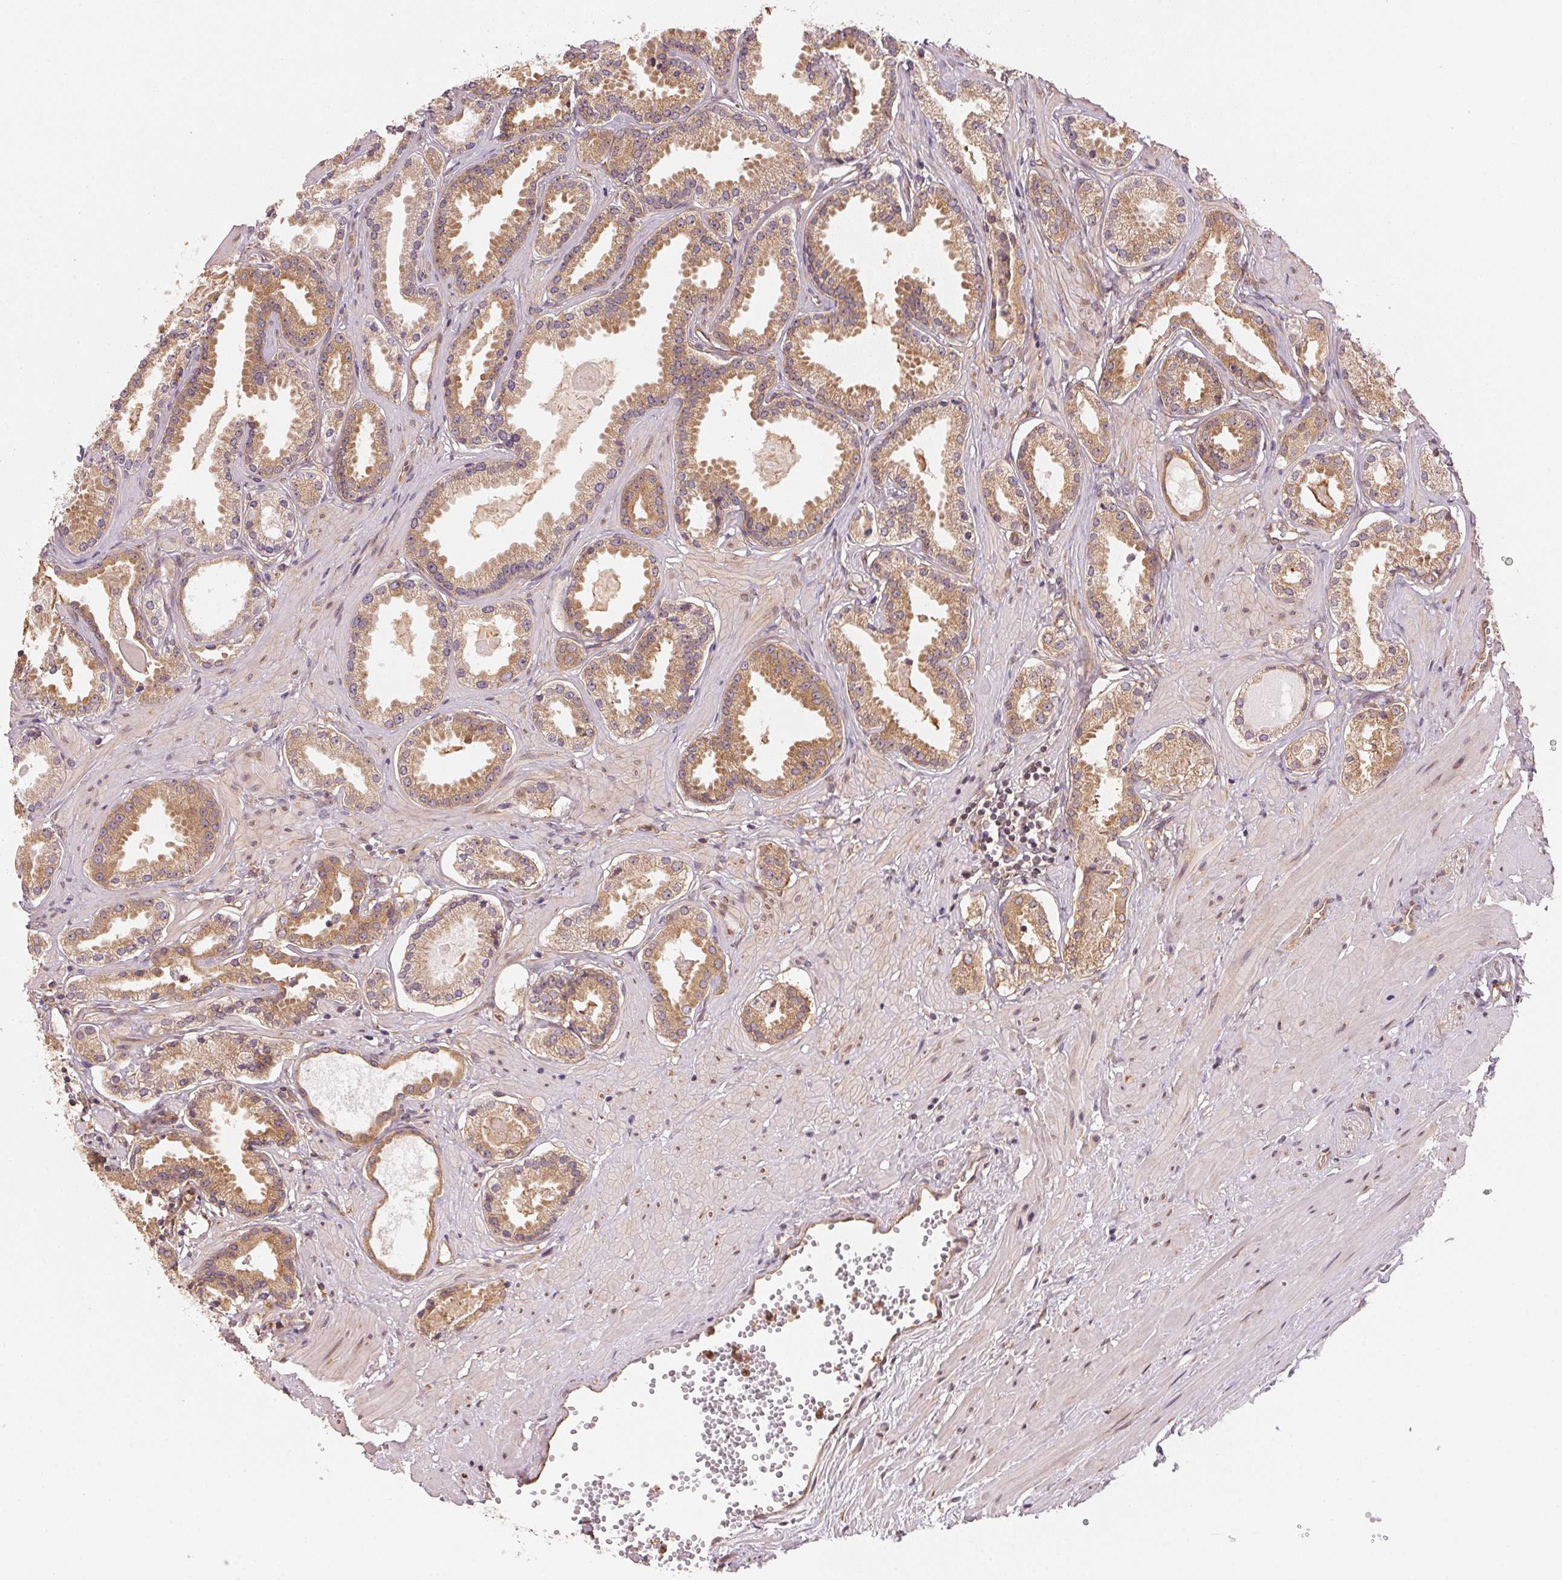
{"staining": {"intensity": "moderate", "quantity": ">75%", "location": "cytoplasmic/membranous"}, "tissue": "prostate cancer", "cell_type": "Tumor cells", "image_type": "cancer", "snomed": [{"axis": "morphology", "description": "Adenocarcinoma, NOS"}, {"axis": "morphology", "description": "Adenocarcinoma, Low grade"}, {"axis": "topography", "description": "Prostate"}], "caption": "Protein expression analysis of human prostate cancer reveals moderate cytoplasmic/membranous positivity in approximately >75% of tumor cells.", "gene": "STRN4", "patient": {"sex": "male", "age": 64}}